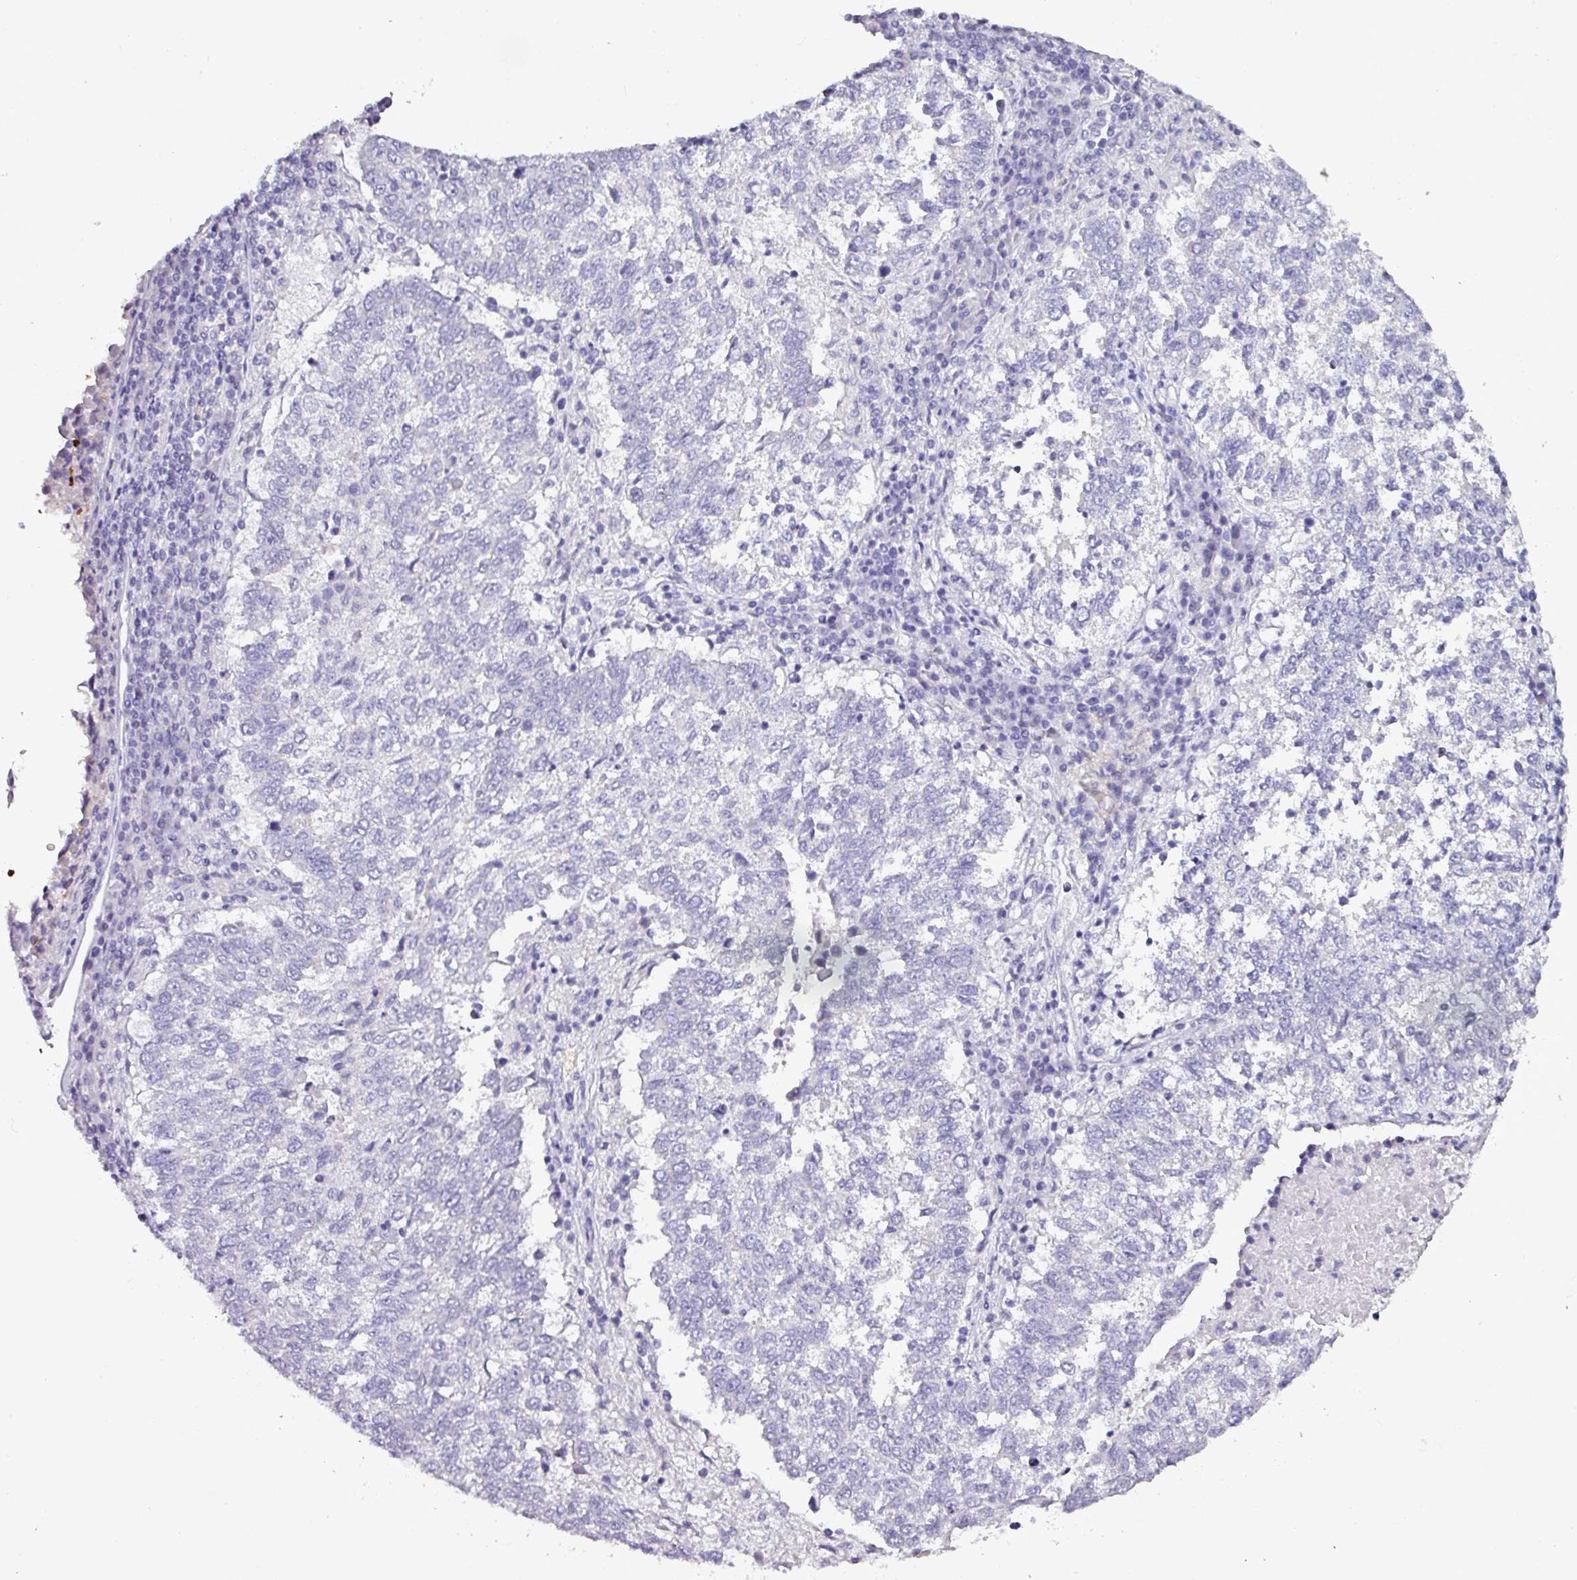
{"staining": {"intensity": "negative", "quantity": "none", "location": "none"}, "tissue": "lung cancer", "cell_type": "Tumor cells", "image_type": "cancer", "snomed": [{"axis": "morphology", "description": "Squamous cell carcinoma, NOS"}, {"axis": "topography", "description": "Lung"}], "caption": "IHC of squamous cell carcinoma (lung) reveals no staining in tumor cells. (DAB (3,3'-diaminobenzidine) immunohistochemistry with hematoxylin counter stain).", "gene": "NAPSA", "patient": {"sex": "male", "age": 73}}